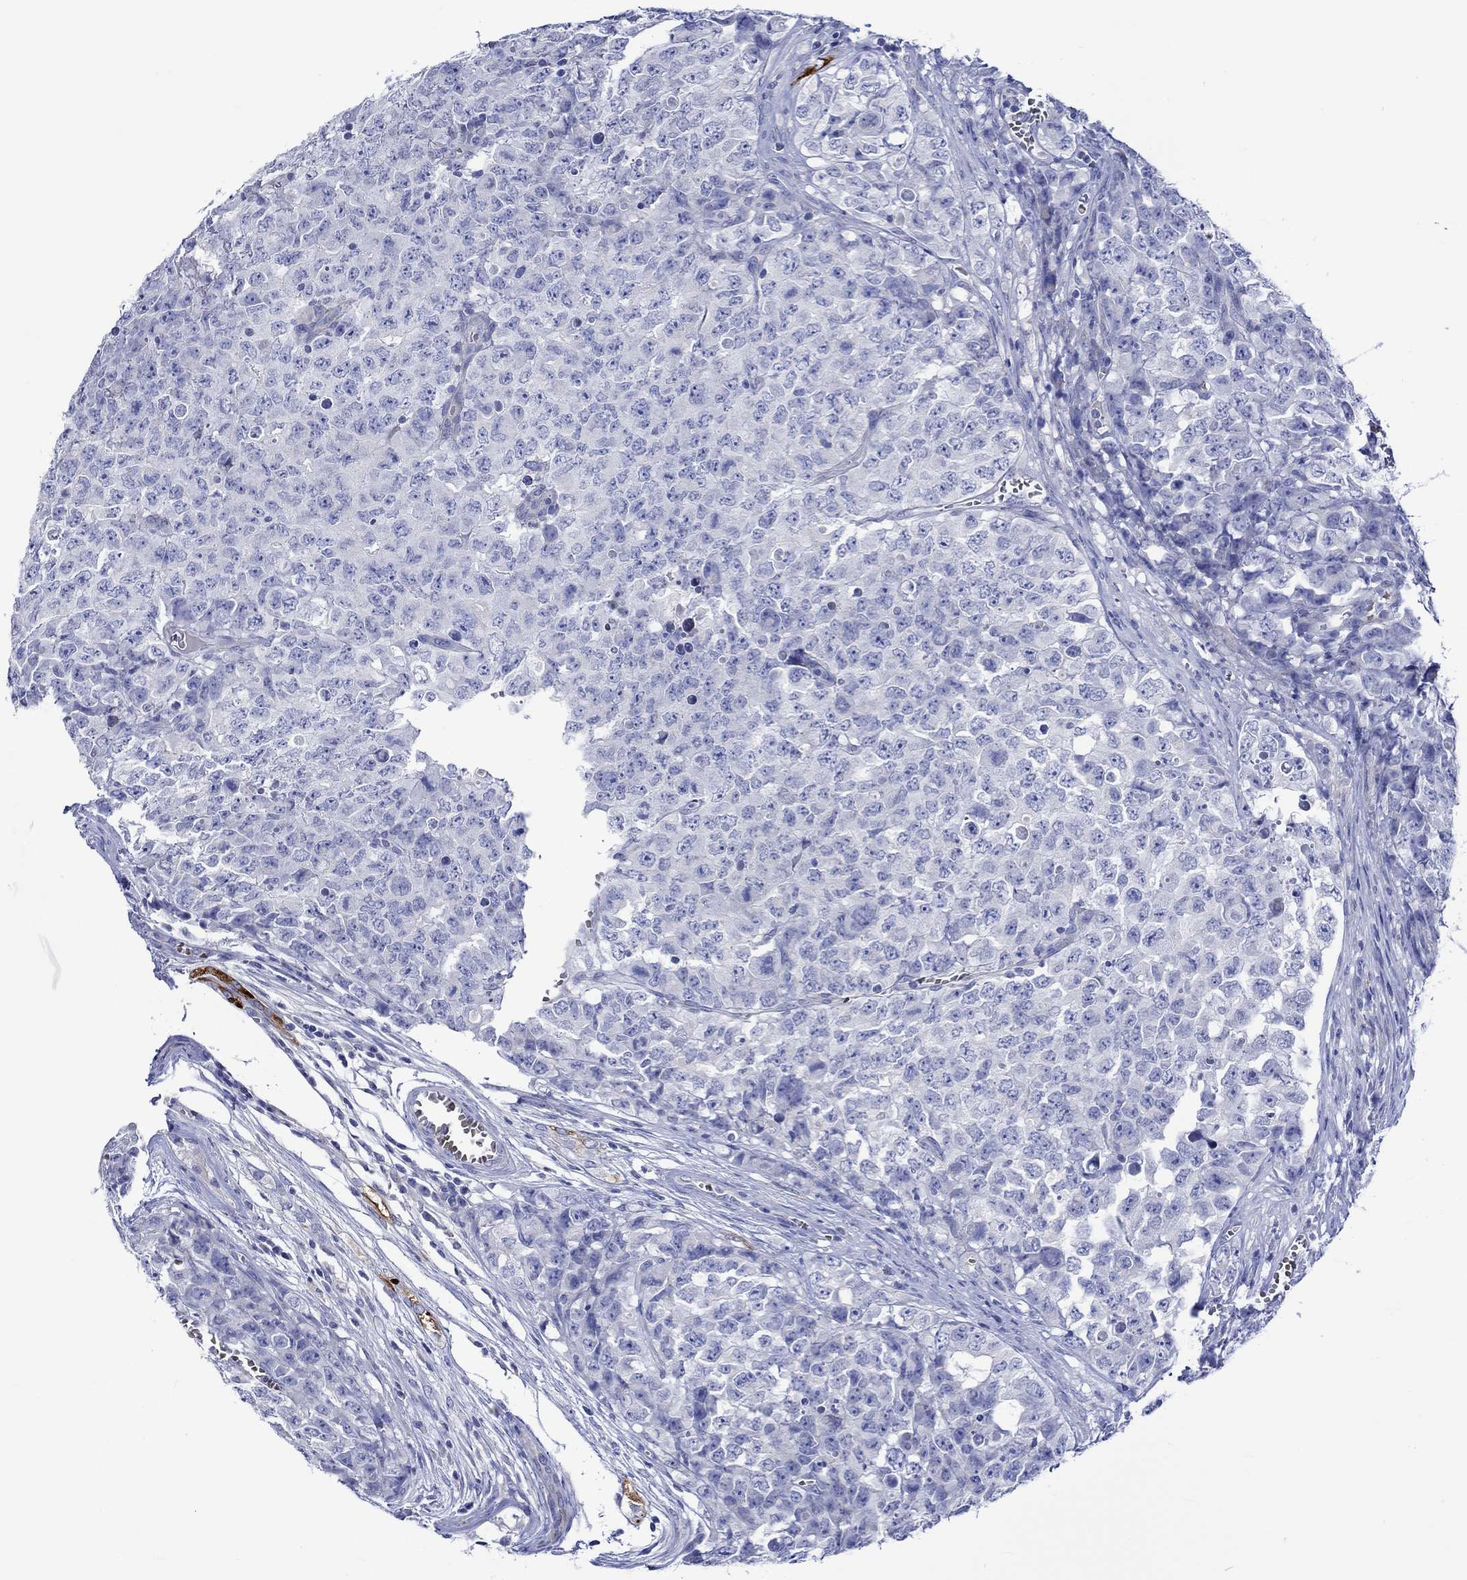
{"staining": {"intensity": "negative", "quantity": "none", "location": "none"}, "tissue": "testis cancer", "cell_type": "Tumor cells", "image_type": "cancer", "snomed": [{"axis": "morphology", "description": "Carcinoma, Embryonal, NOS"}, {"axis": "topography", "description": "Testis"}], "caption": "This is a histopathology image of immunohistochemistry staining of testis cancer, which shows no positivity in tumor cells. (Stains: DAB immunohistochemistry with hematoxylin counter stain, Microscopy: brightfield microscopy at high magnification).", "gene": "NRIP3", "patient": {"sex": "male", "age": 23}}